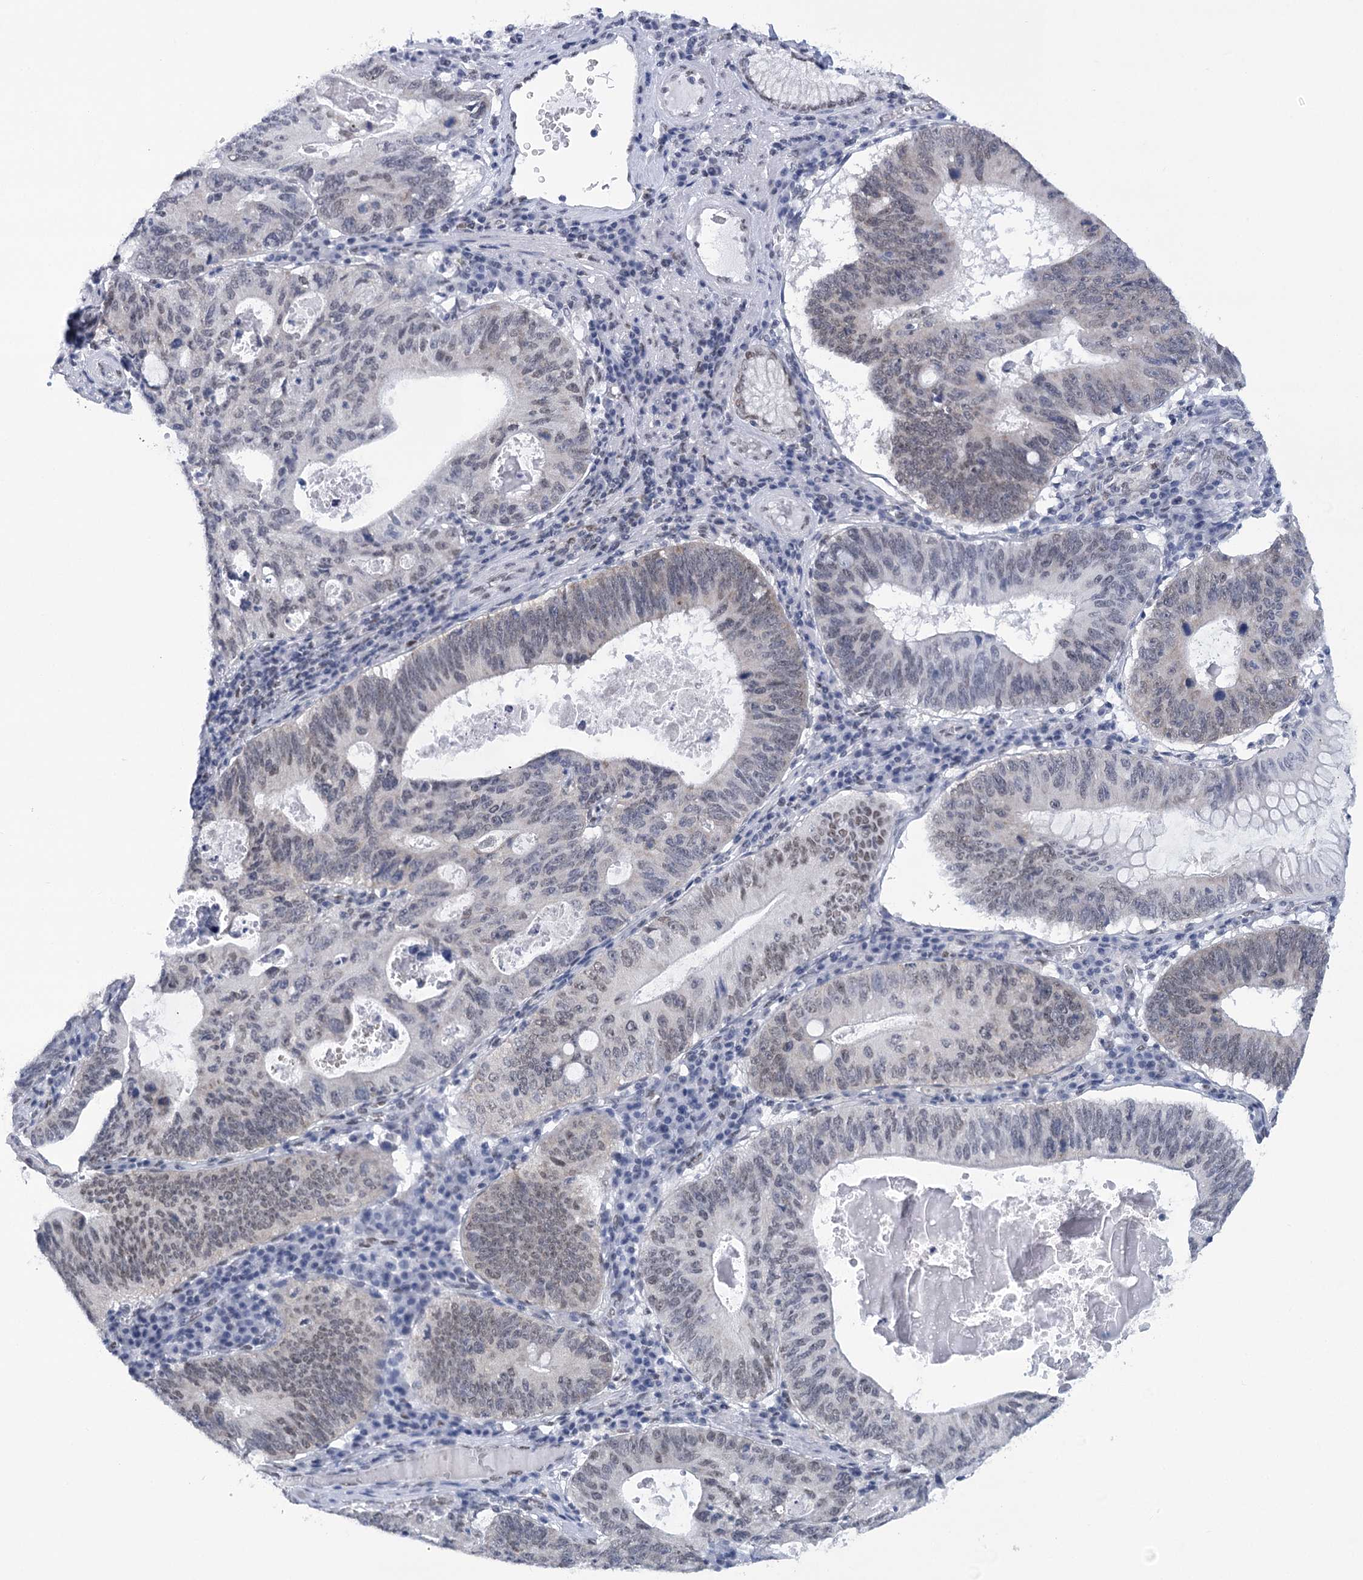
{"staining": {"intensity": "negative", "quantity": "none", "location": "none"}, "tissue": "stomach cancer", "cell_type": "Tumor cells", "image_type": "cancer", "snomed": [{"axis": "morphology", "description": "Adenocarcinoma, NOS"}, {"axis": "topography", "description": "Stomach"}], "caption": "Tumor cells show no significant positivity in stomach cancer (adenocarcinoma). Nuclei are stained in blue.", "gene": "HNRNPA0", "patient": {"sex": "male", "age": 59}}